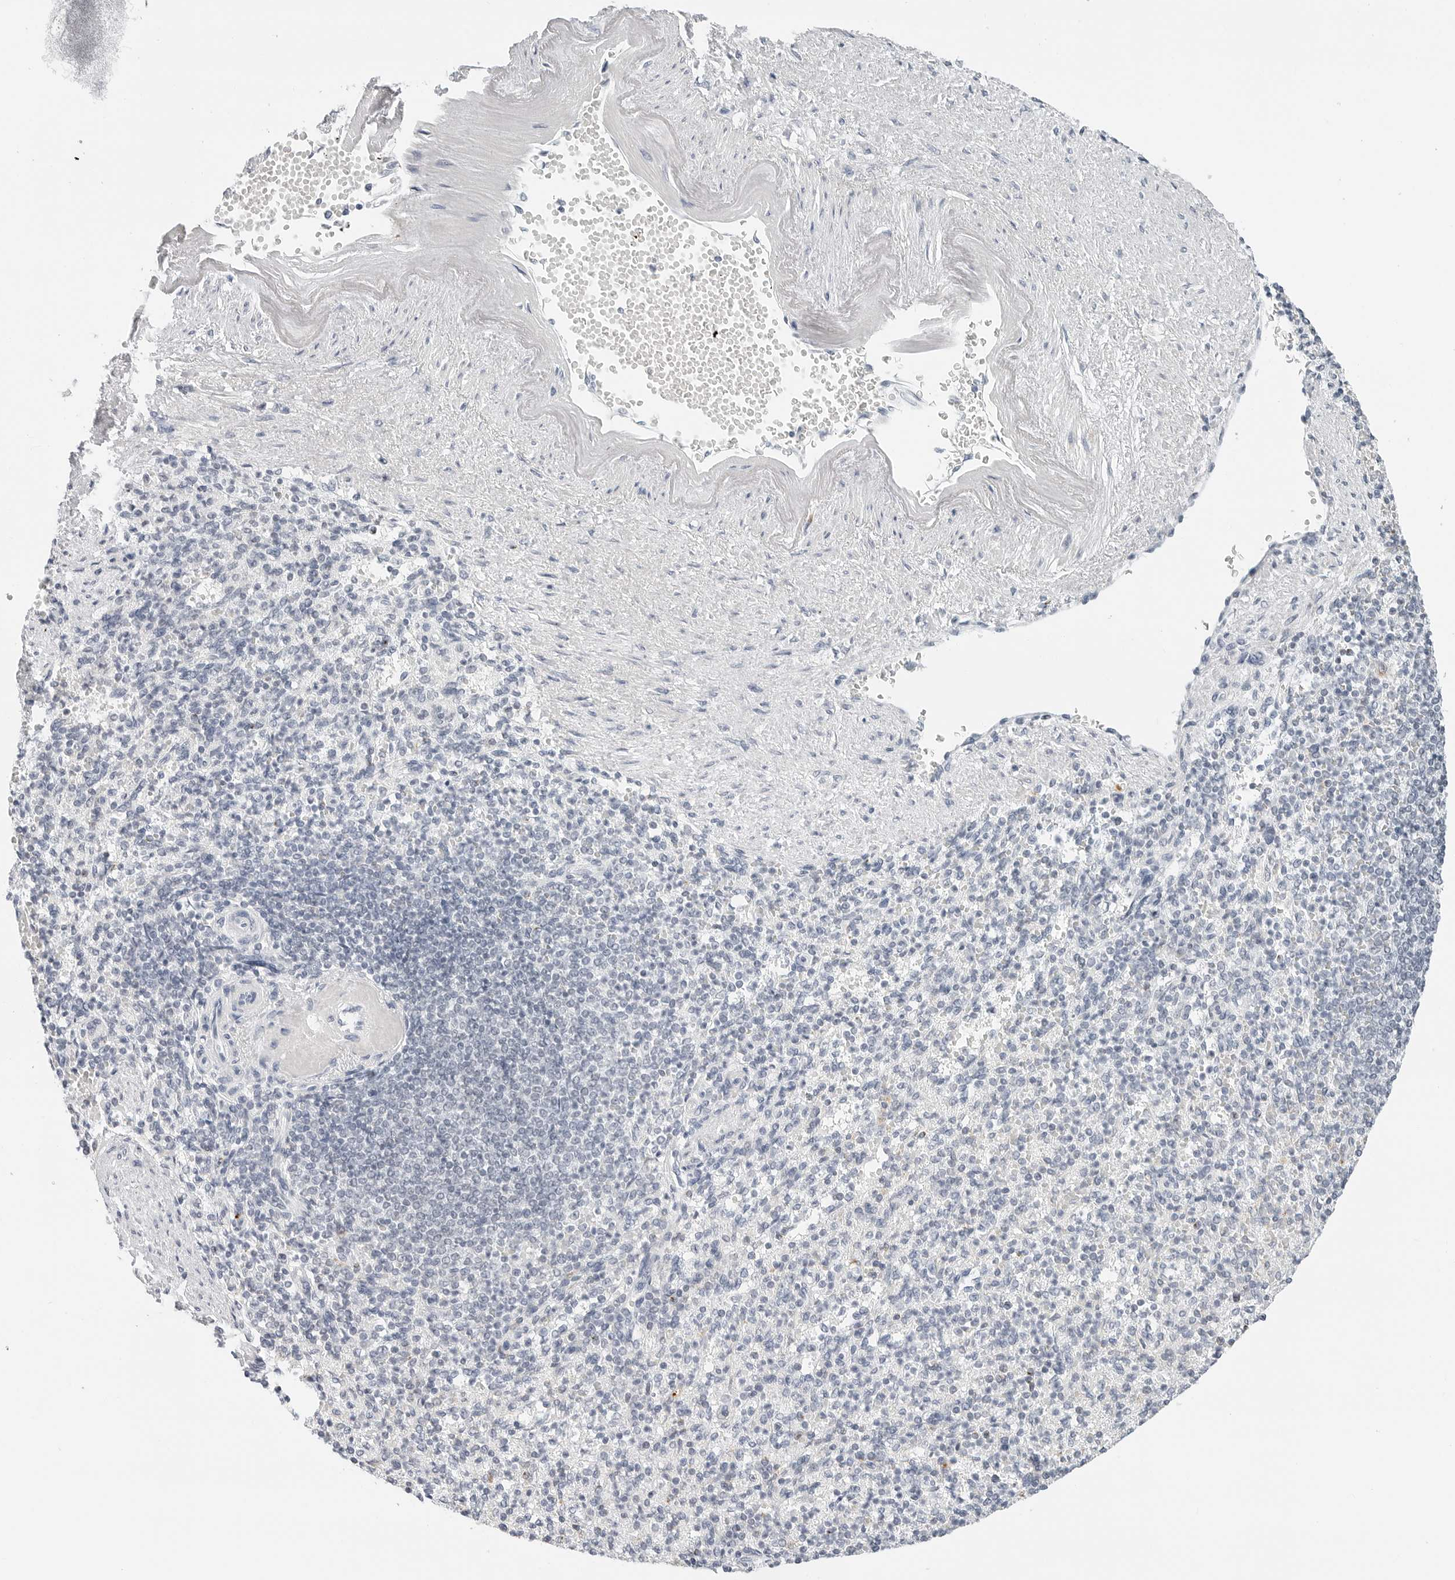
{"staining": {"intensity": "negative", "quantity": "none", "location": "none"}, "tissue": "spleen", "cell_type": "Cells in red pulp", "image_type": "normal", "snomed": [{"axis": "morphology", "description": "Normal tissue, NOS"}, {"axis": "topography", "description": "Spleen"}], "caption": "Immunohistochemistry of unremarkable spleen exhibits no positivity in cells in red pulp. The staining is performed using DAB brown chromogen with nuclei counter-stained in using hematoxylin.", "gene": "TSEN2", "patient": {"sex": "female", "age": 74}}